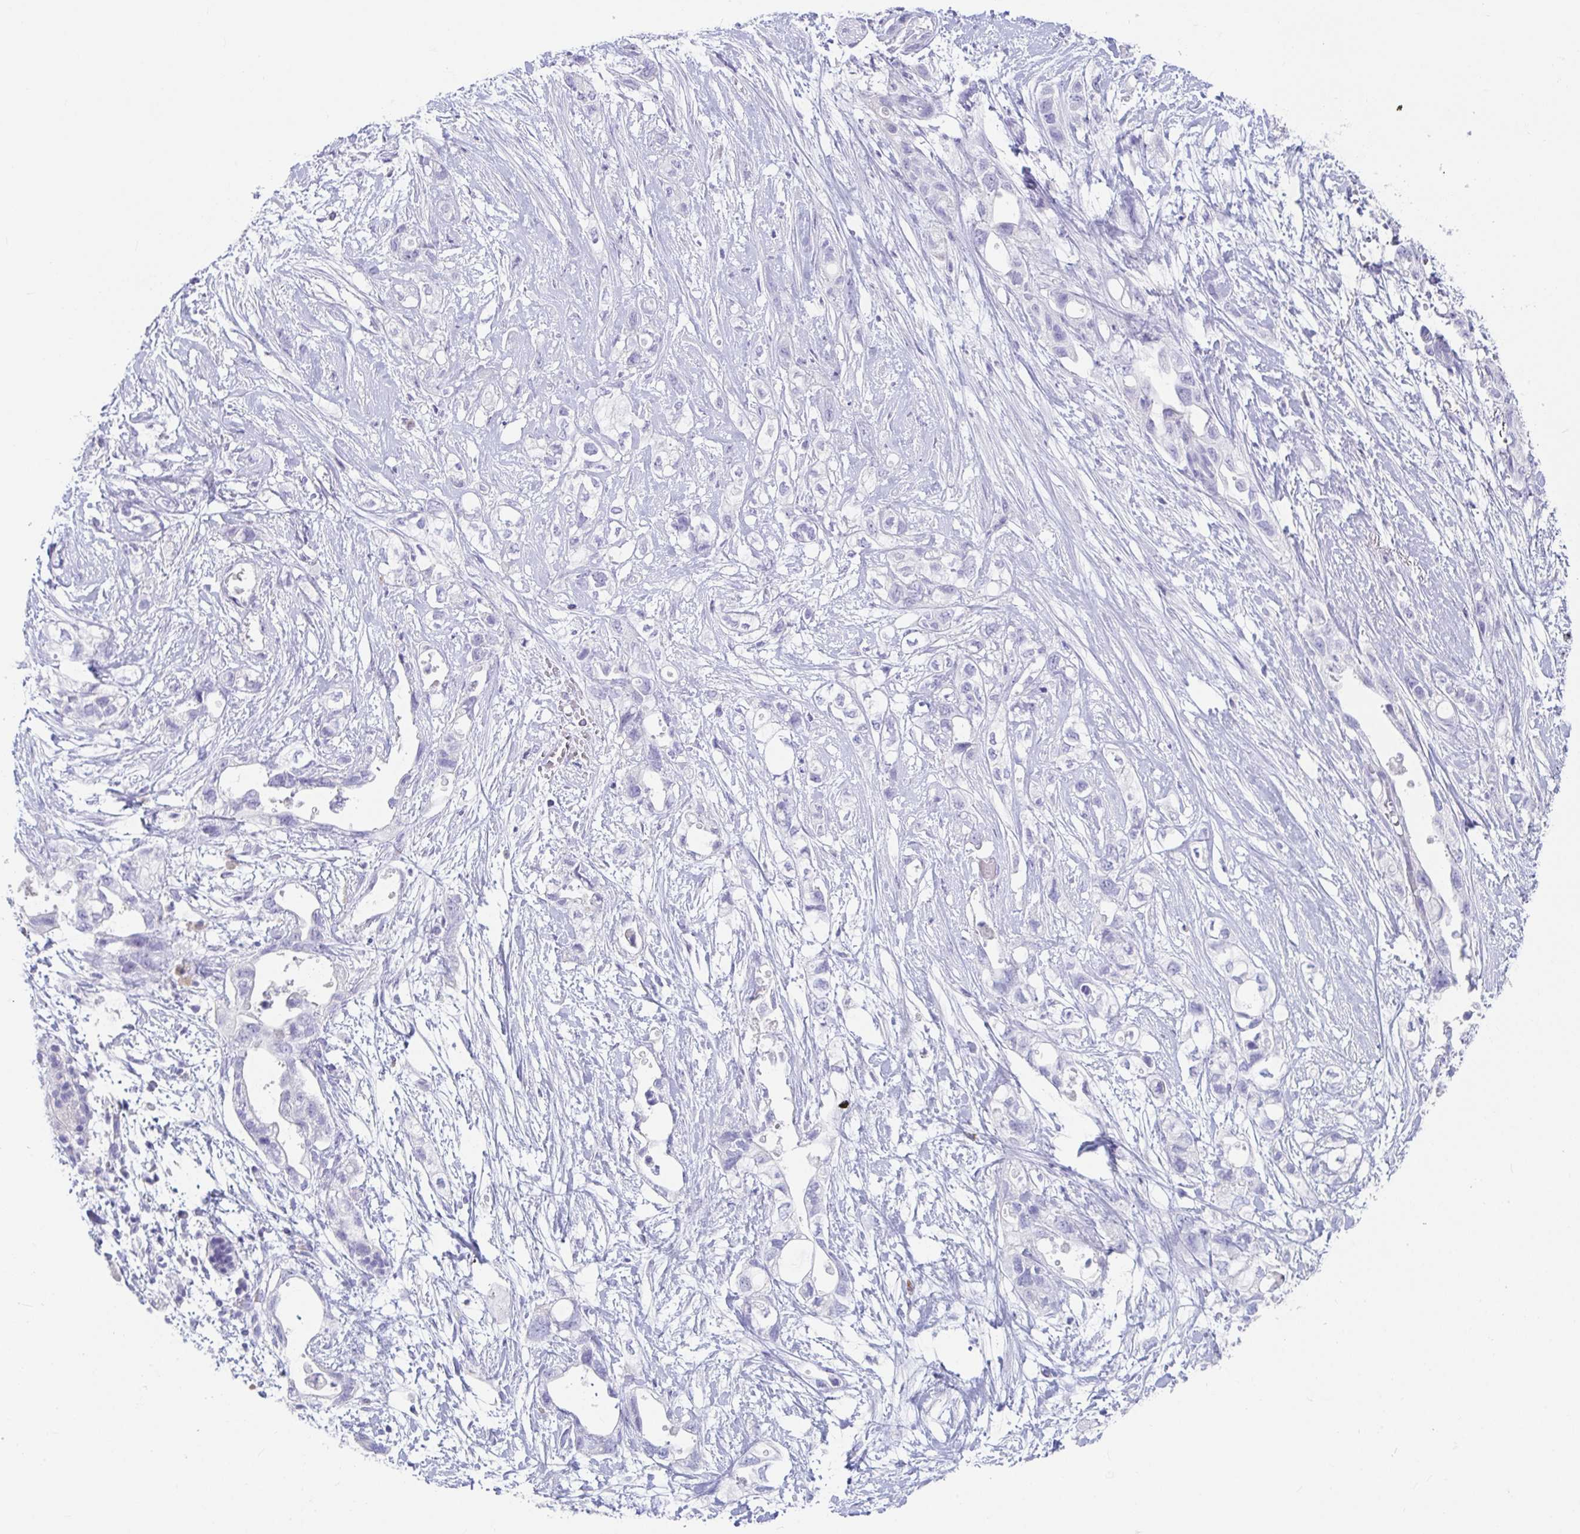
{"staining": {"intensity": "negative", "quantity": "none", "location": "none"}, "tissue": "pancreatic cancer", "cell_type": "Tumor cells", "image_type": "cancer", "snomed": [{"axis": "morphology", "description": "Adenocarcinoma, NOS"}, {"axis": "topography", "description": "Pancreas"}], "caption": "Histopathology image shows no significant protein positivity in tumor cells of pancreatic cancer.", "gene": "PLA2G1B", "patient": {"sex": "female", "age": 72}}